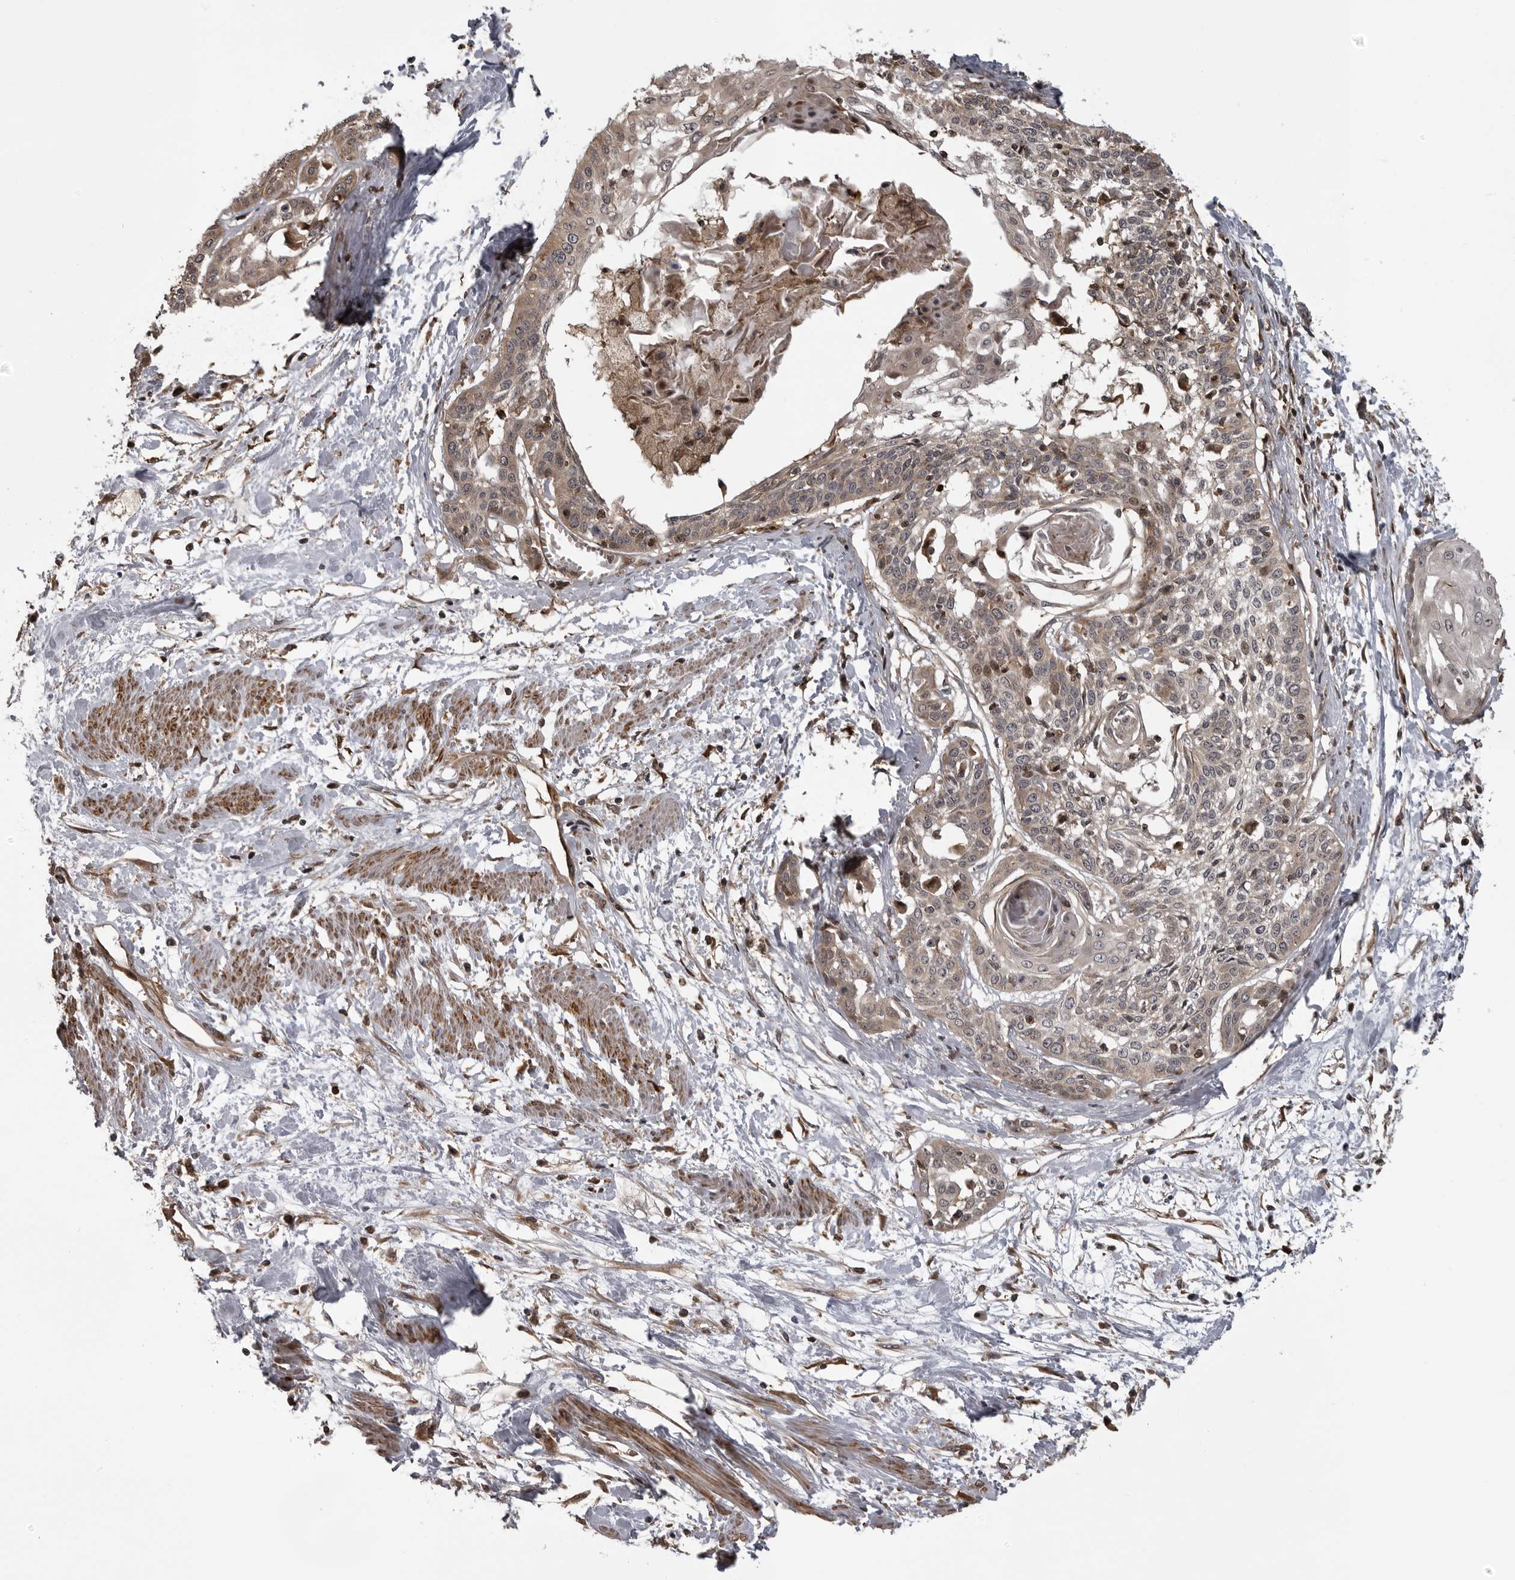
{"staining": {"intensity": "weak", "quantity": ">75%", "location": "cytoplasmic/membranous"}, "tissue": "cervical cancer", "cell_type": "Tumor cells", "image_type": "cancer", "snomed": [{"axis": "morphology", "description": "Squamous cell carcinoma, NOS"}, {"axis": "topography", "description": "Cervix"}], "caption": "Brown immunohistochemical staining in human cervical cancer shows weak cytoplasmic/membranous staining in approximately >75% of tumor cells. (brown staining indicates protein expression, while blue staining denotes nuclei).", "gene": "ZNRF1", "patient": {"sex": "female", "age": 57}}